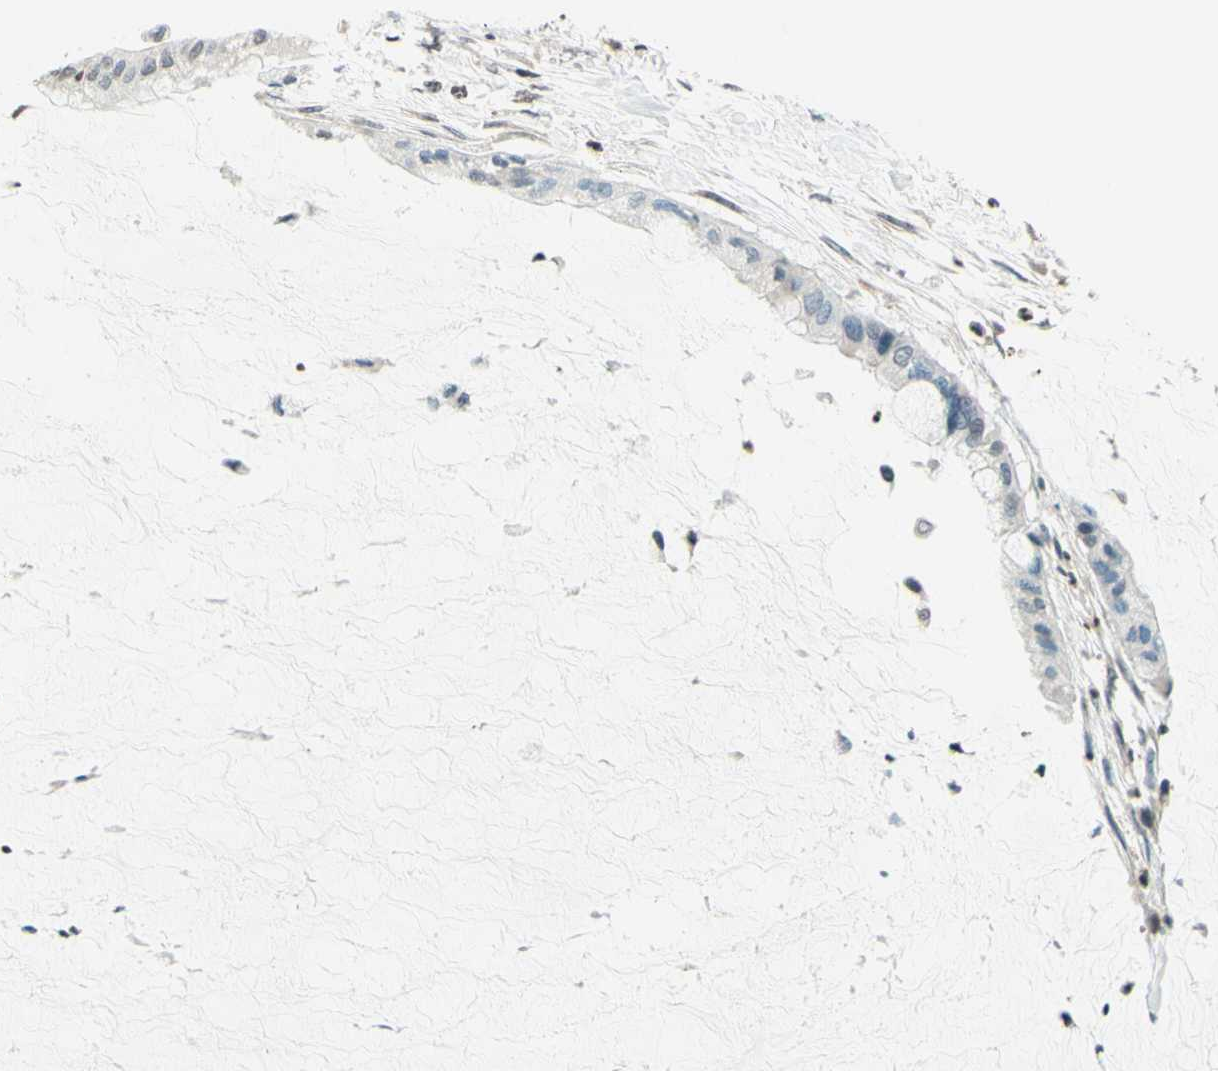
{"staining": {"intensity": "negative", "quantity": "none", "location": "none"}, "tissue": "pancreatic cancer", "cell_type": "Tumor cells", "image_type": "cancer", "snomed": [{"axis": "morphology", "description": "Adenocarcinoma, NOS"}, {"axis": "topography", "description": "Pancreas"}], "caption": "An image of human adenocarcinoma (pancreatic) is negative for staining in tumor cells.", "gene": "WIPF1", "patient": {"sex": "male", "age": 41}}